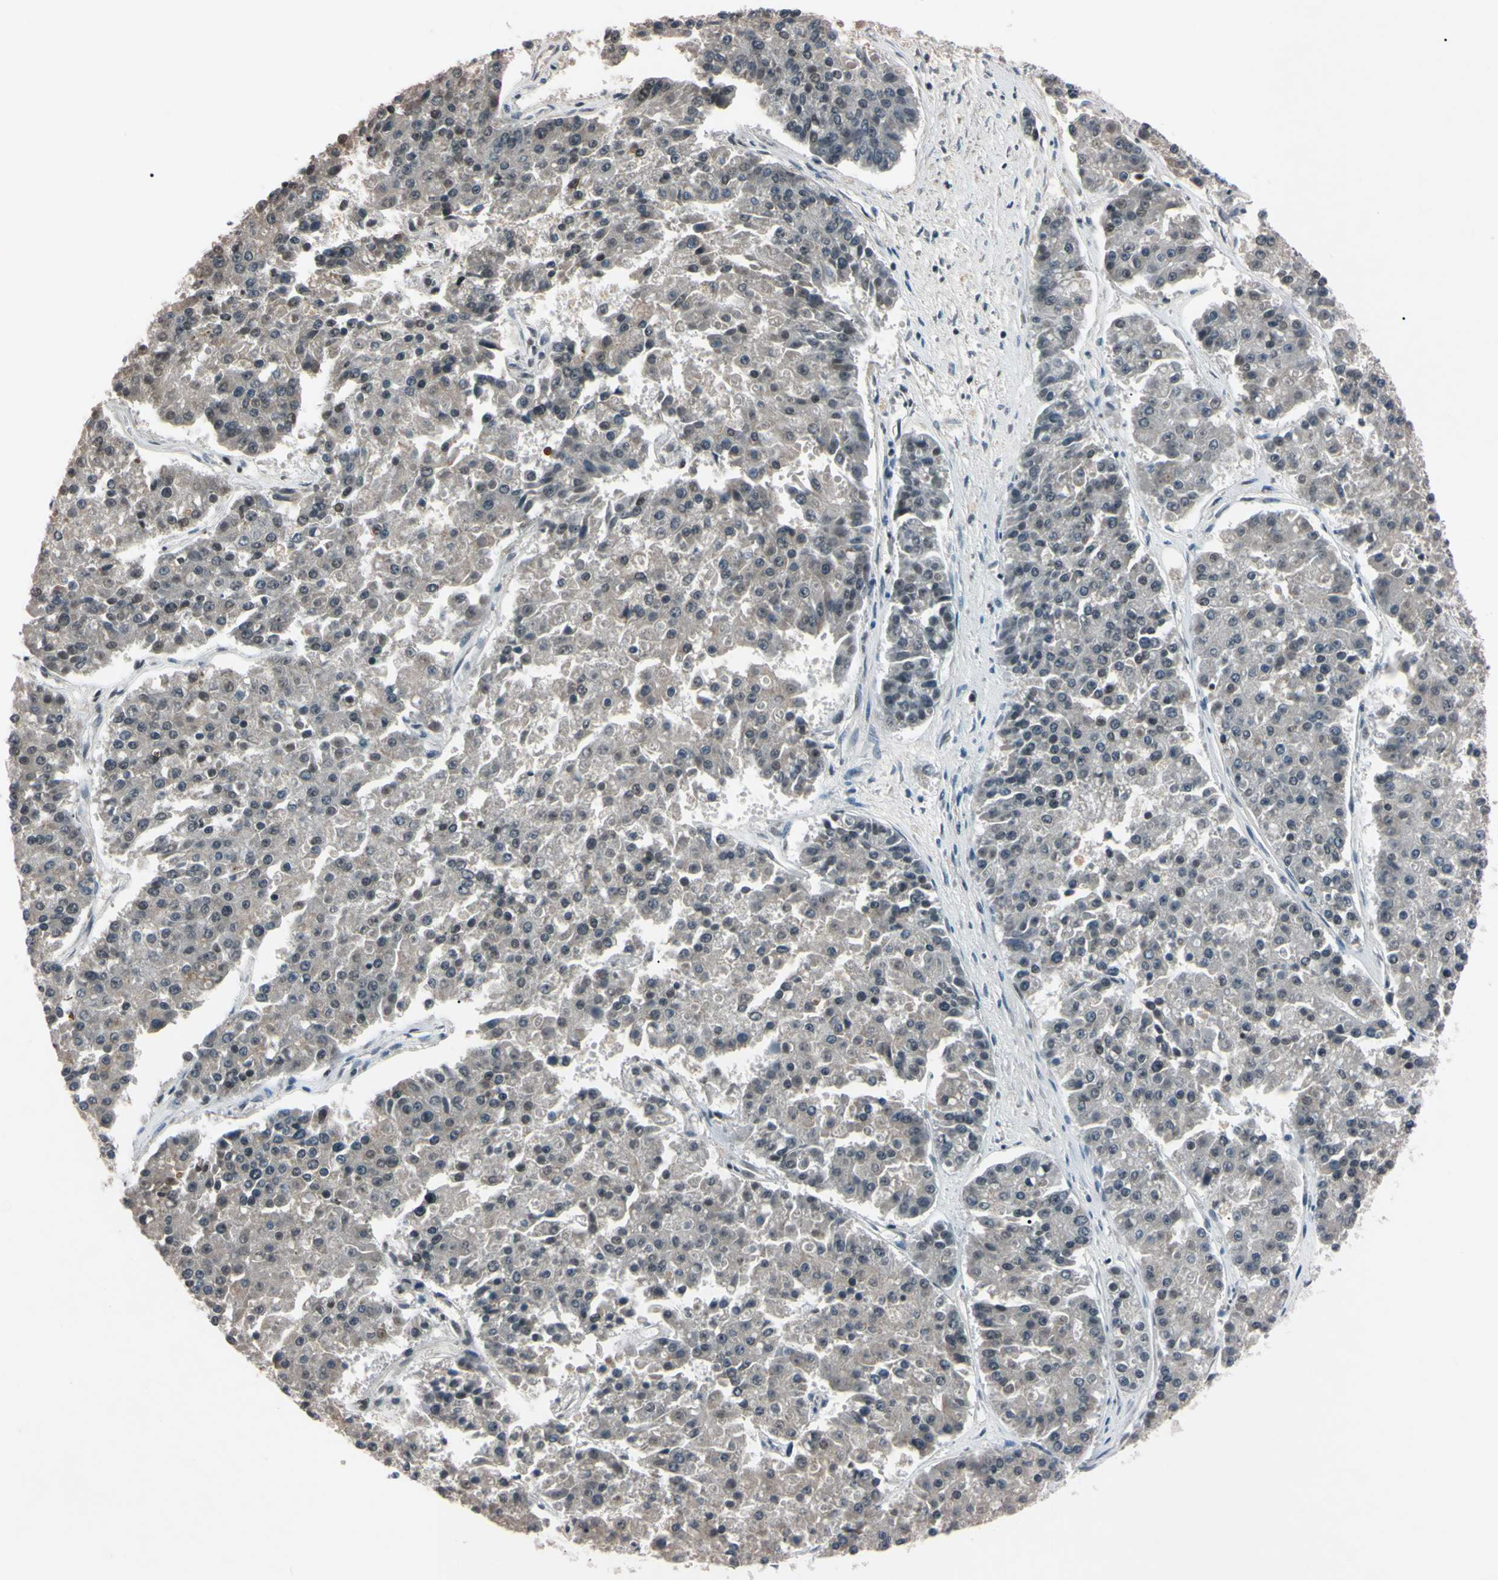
{"staining": {"intensity": "weak", "quantity": "<25%", "location": "nuclear"}, "tissue": "pancreatic cancer", "cell_type": "Tumor cells", "image_type": "cancer", "snomed": [{"axis": "morphology", "description": "Adenocarcinoma, NOS"}, {"axis": "topography", "description": "Pancreas"}], "caption": "Tumor cells show no significant expression in adenocarcinoma (pancreatic).", "gene": "YY1", "patient": {"sex": "male", "age": 50}}